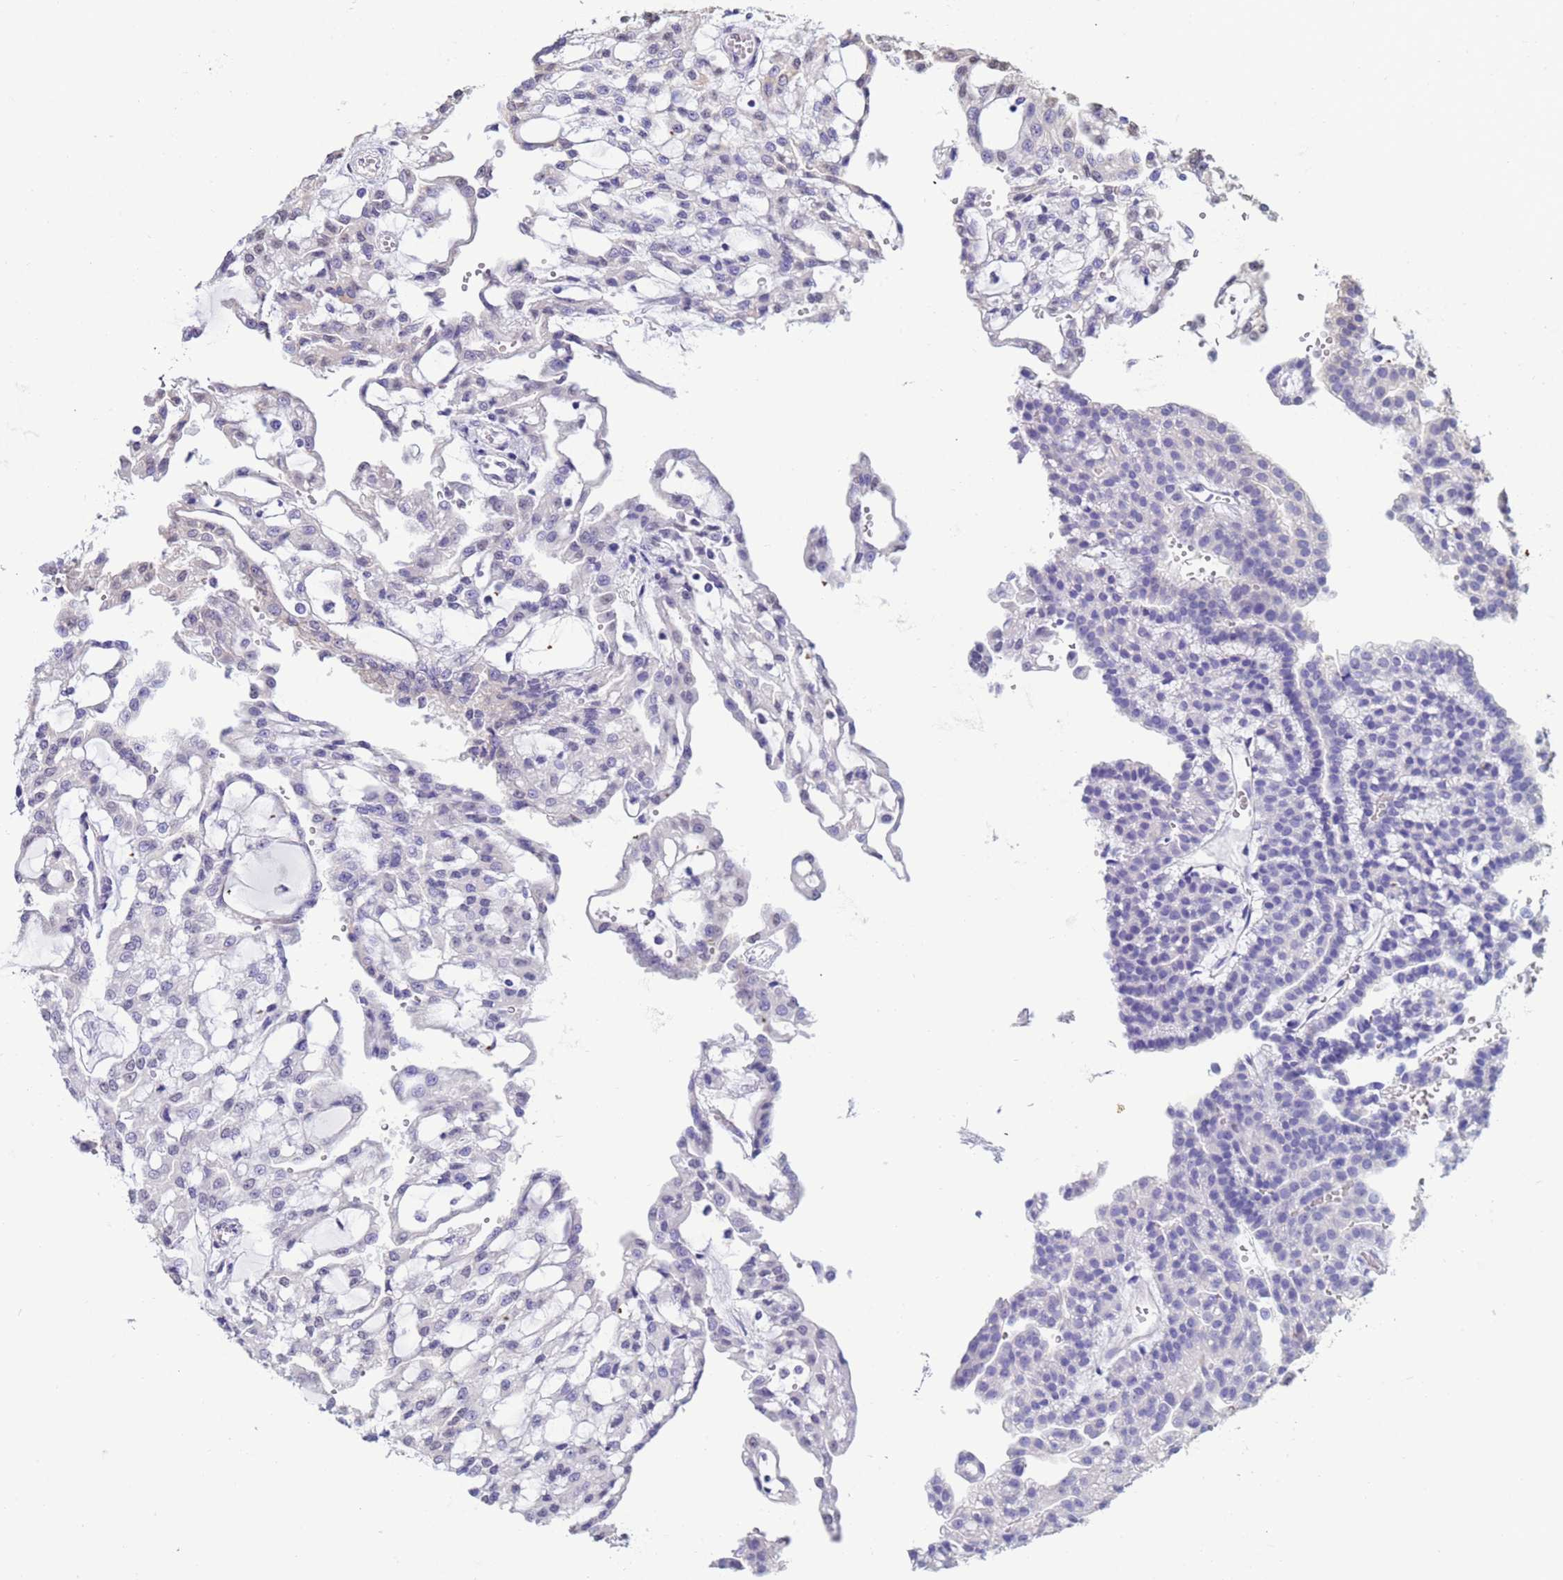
{"staining": {"intensity": "negative", "quantity": "none", "location": "none"}, "tissue": "renal cancer", "cell_type": "Tumor cells", "image_type": "cancer", "snomed": [{"axis": "morphology", "description": "Adenocarcinoma, NOS"}, {"axis": "topography", "description": "Kidney"}], "caption": "Renal cancer stained for a protein using IHC demonstrates no positivity tumor cells.", "gene": "TRIP6", "patient": {"sex": "male", "age": 63}}